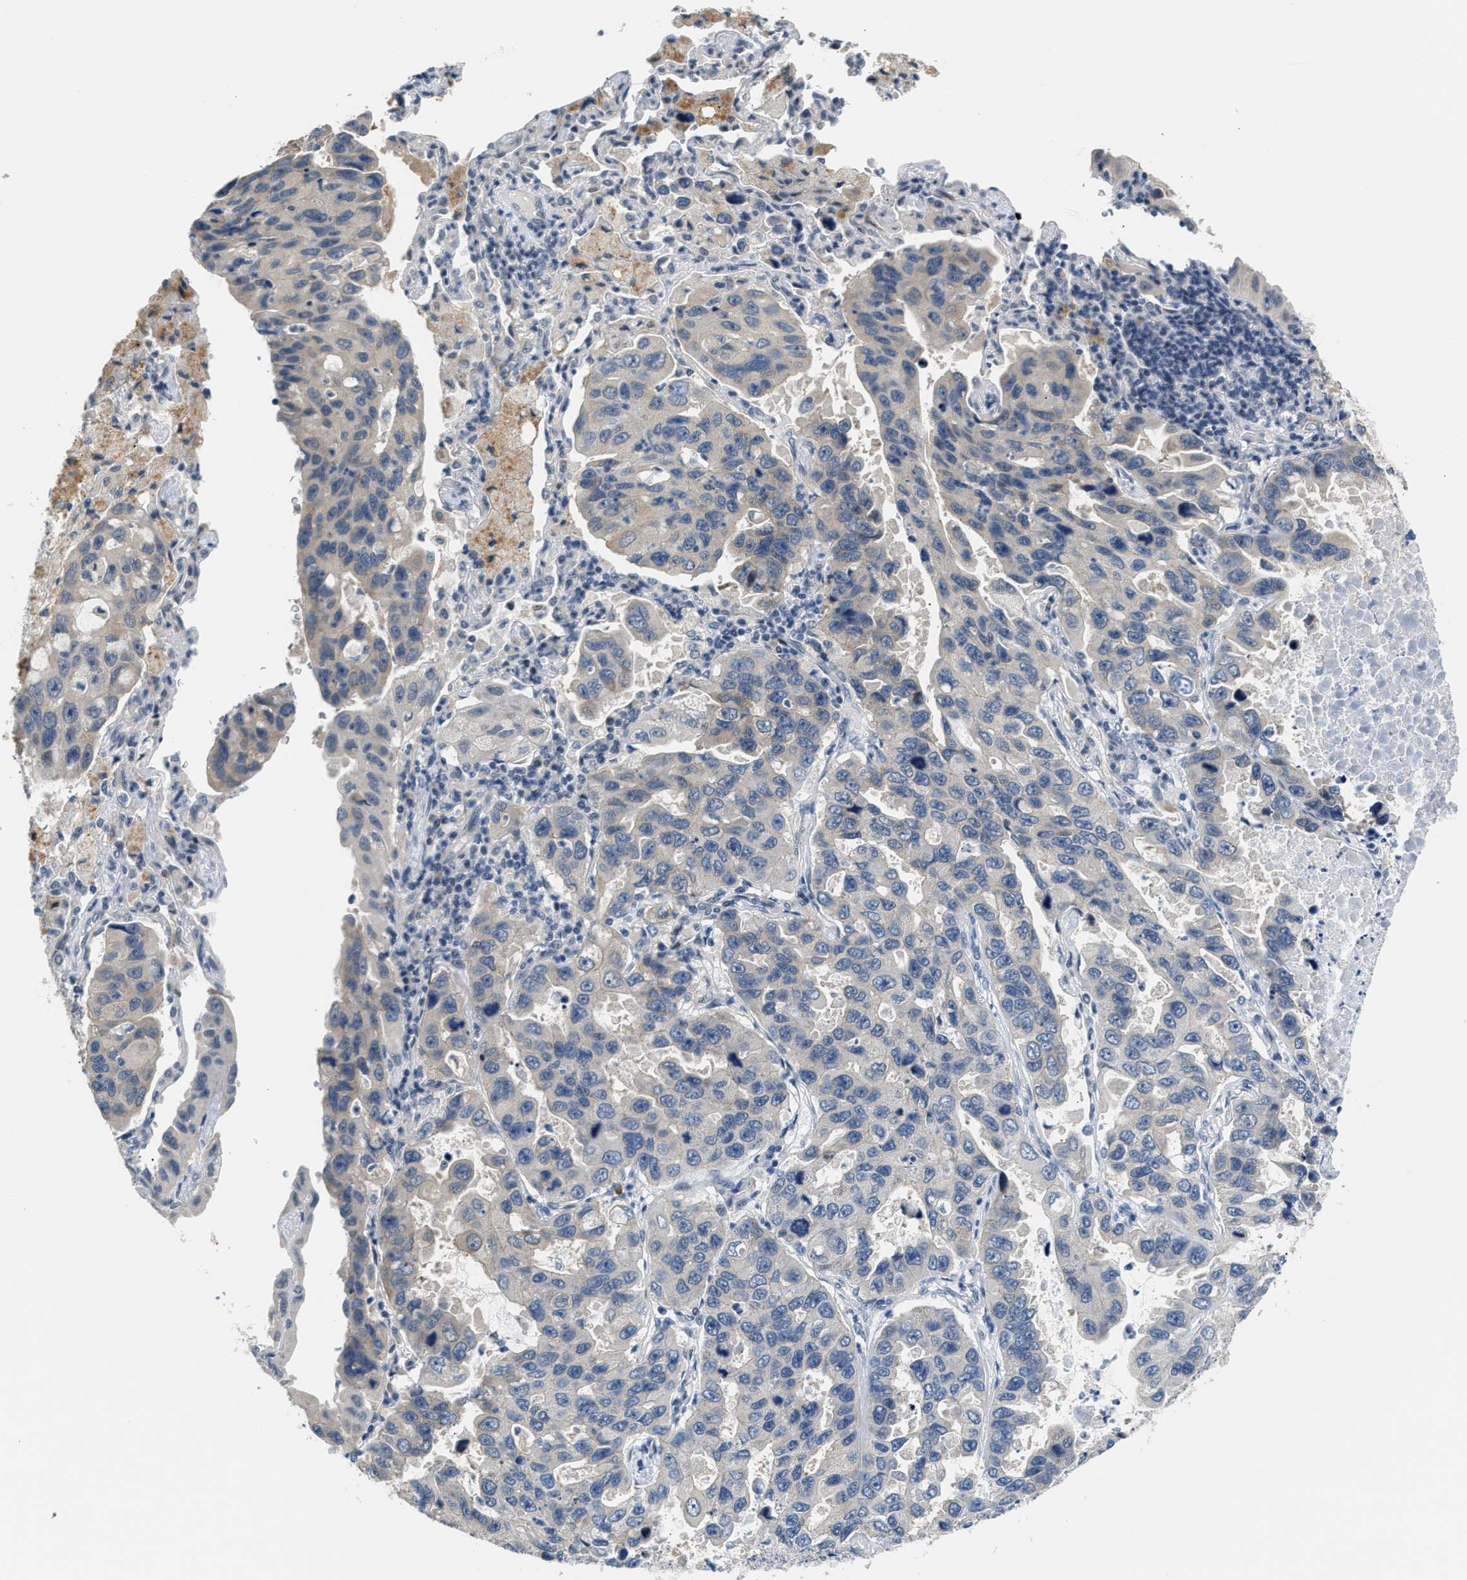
{"staining": {"intensity": "negative", "quantity": "none", "location": "none"}, "tissue": "lung cancer", "cell_type": "Tumor cells", "image_type": "cancer", "snomed": [{"axis": "morphology", "description": "Adenocarcinoma, NOS"}, {"axis": "topography", "description": "Lung"}], "caption": "Tumor cells are negative for protein expression in human lung adenocarcinoma.", "gene": "PPM1H", "patient": {"sex": "male", "age": 64}}